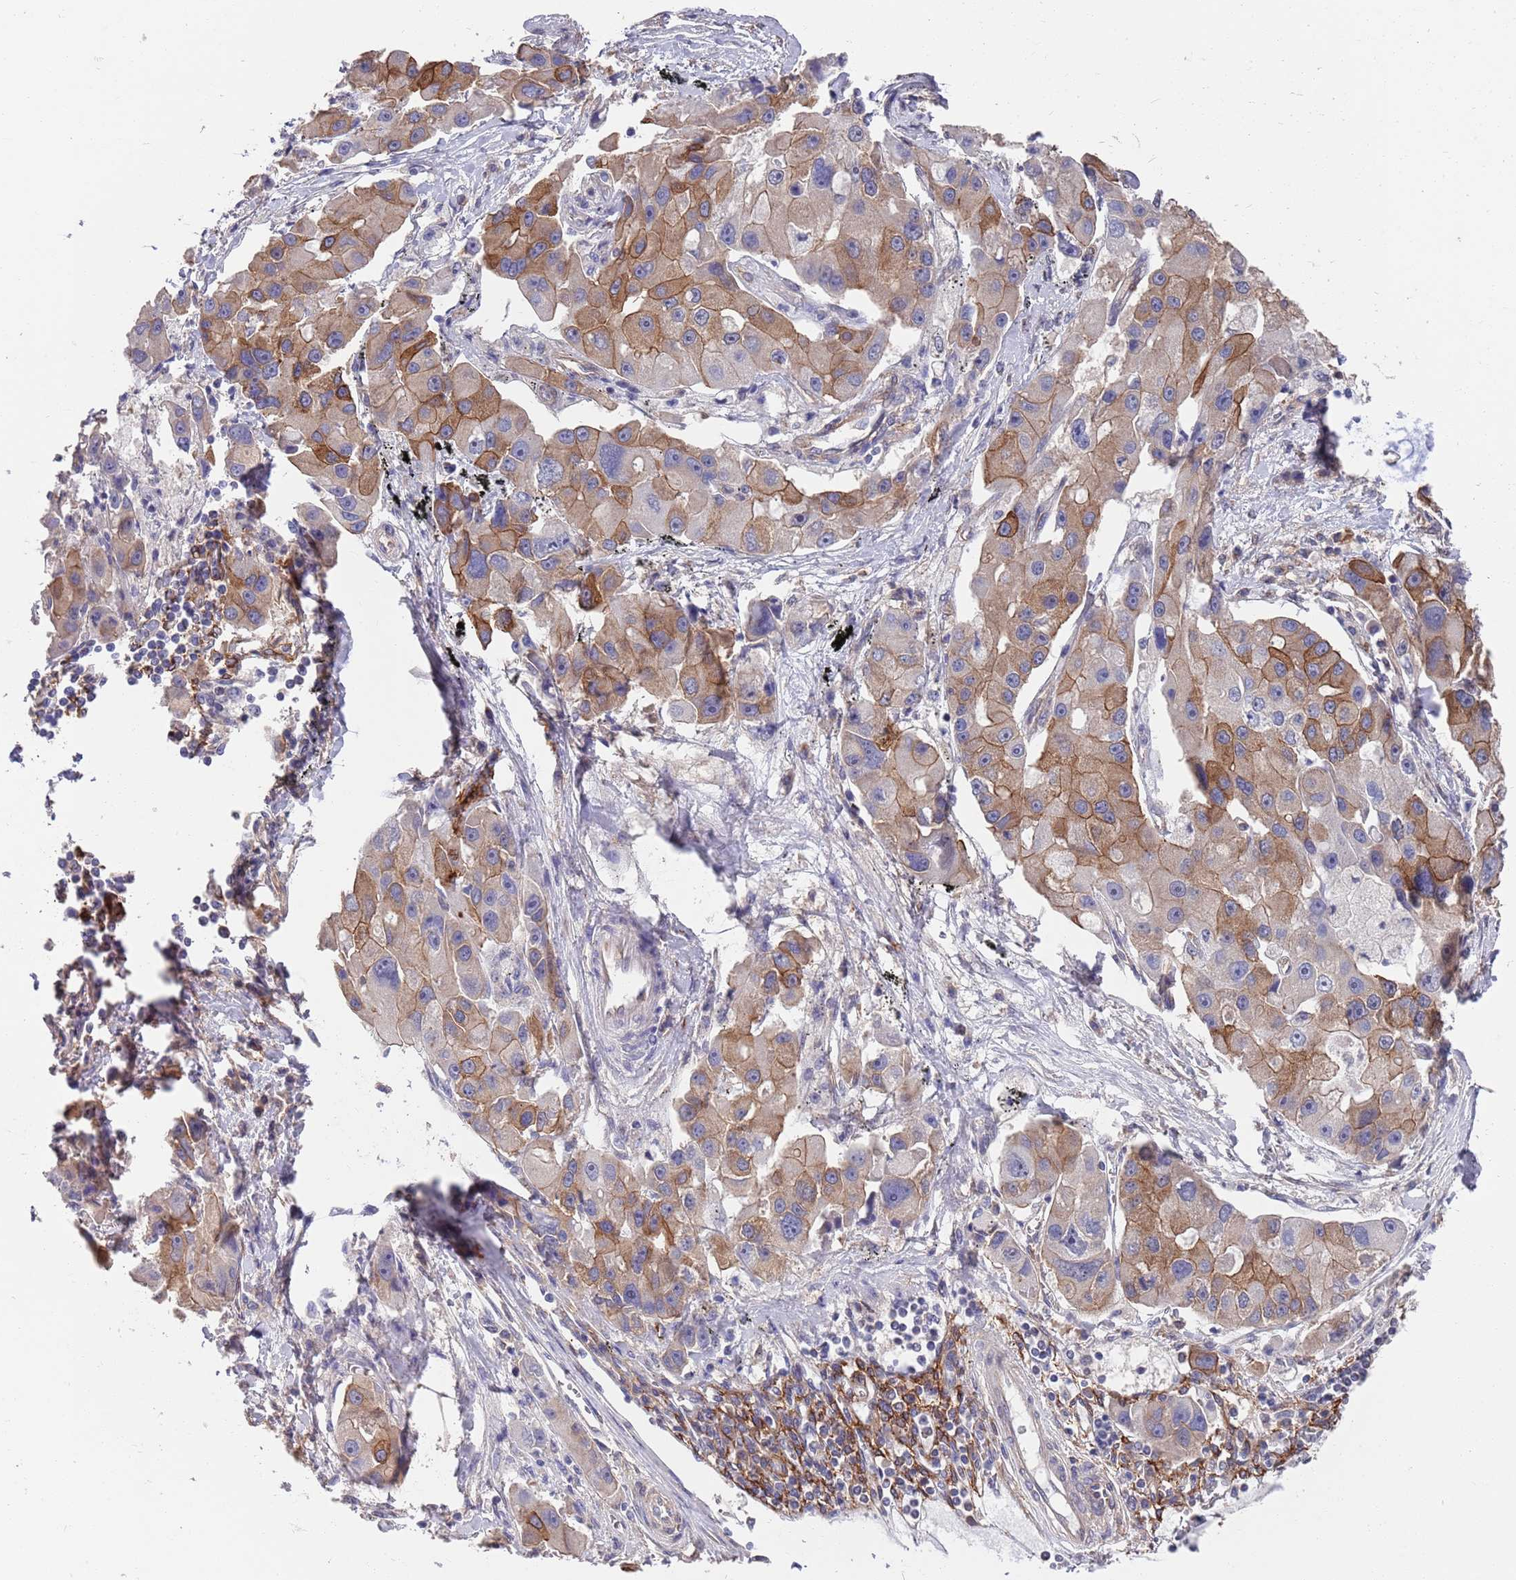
{"staining": {"intensity": "moderate", "quantity": ">75%", "location": "cytoplasmic/membranous"}, "tissue": "lung cancer", "cell_type": "Tumor cells", "image_type": "cancer", "snomed": [{"axis": "morphology", "description": "Adenocarcinoma, NOS"}, {"axis": "topography", "description": "Lung"}], "caption": "The photomicrograph demonstrates staining of adenocarcinoma (lung), revealing moderate cytoplasmic/membranous protein staining (brown color) within tumor cells.", "gene": "ANK2", "patient": {"sex": "female", "age": 54}}